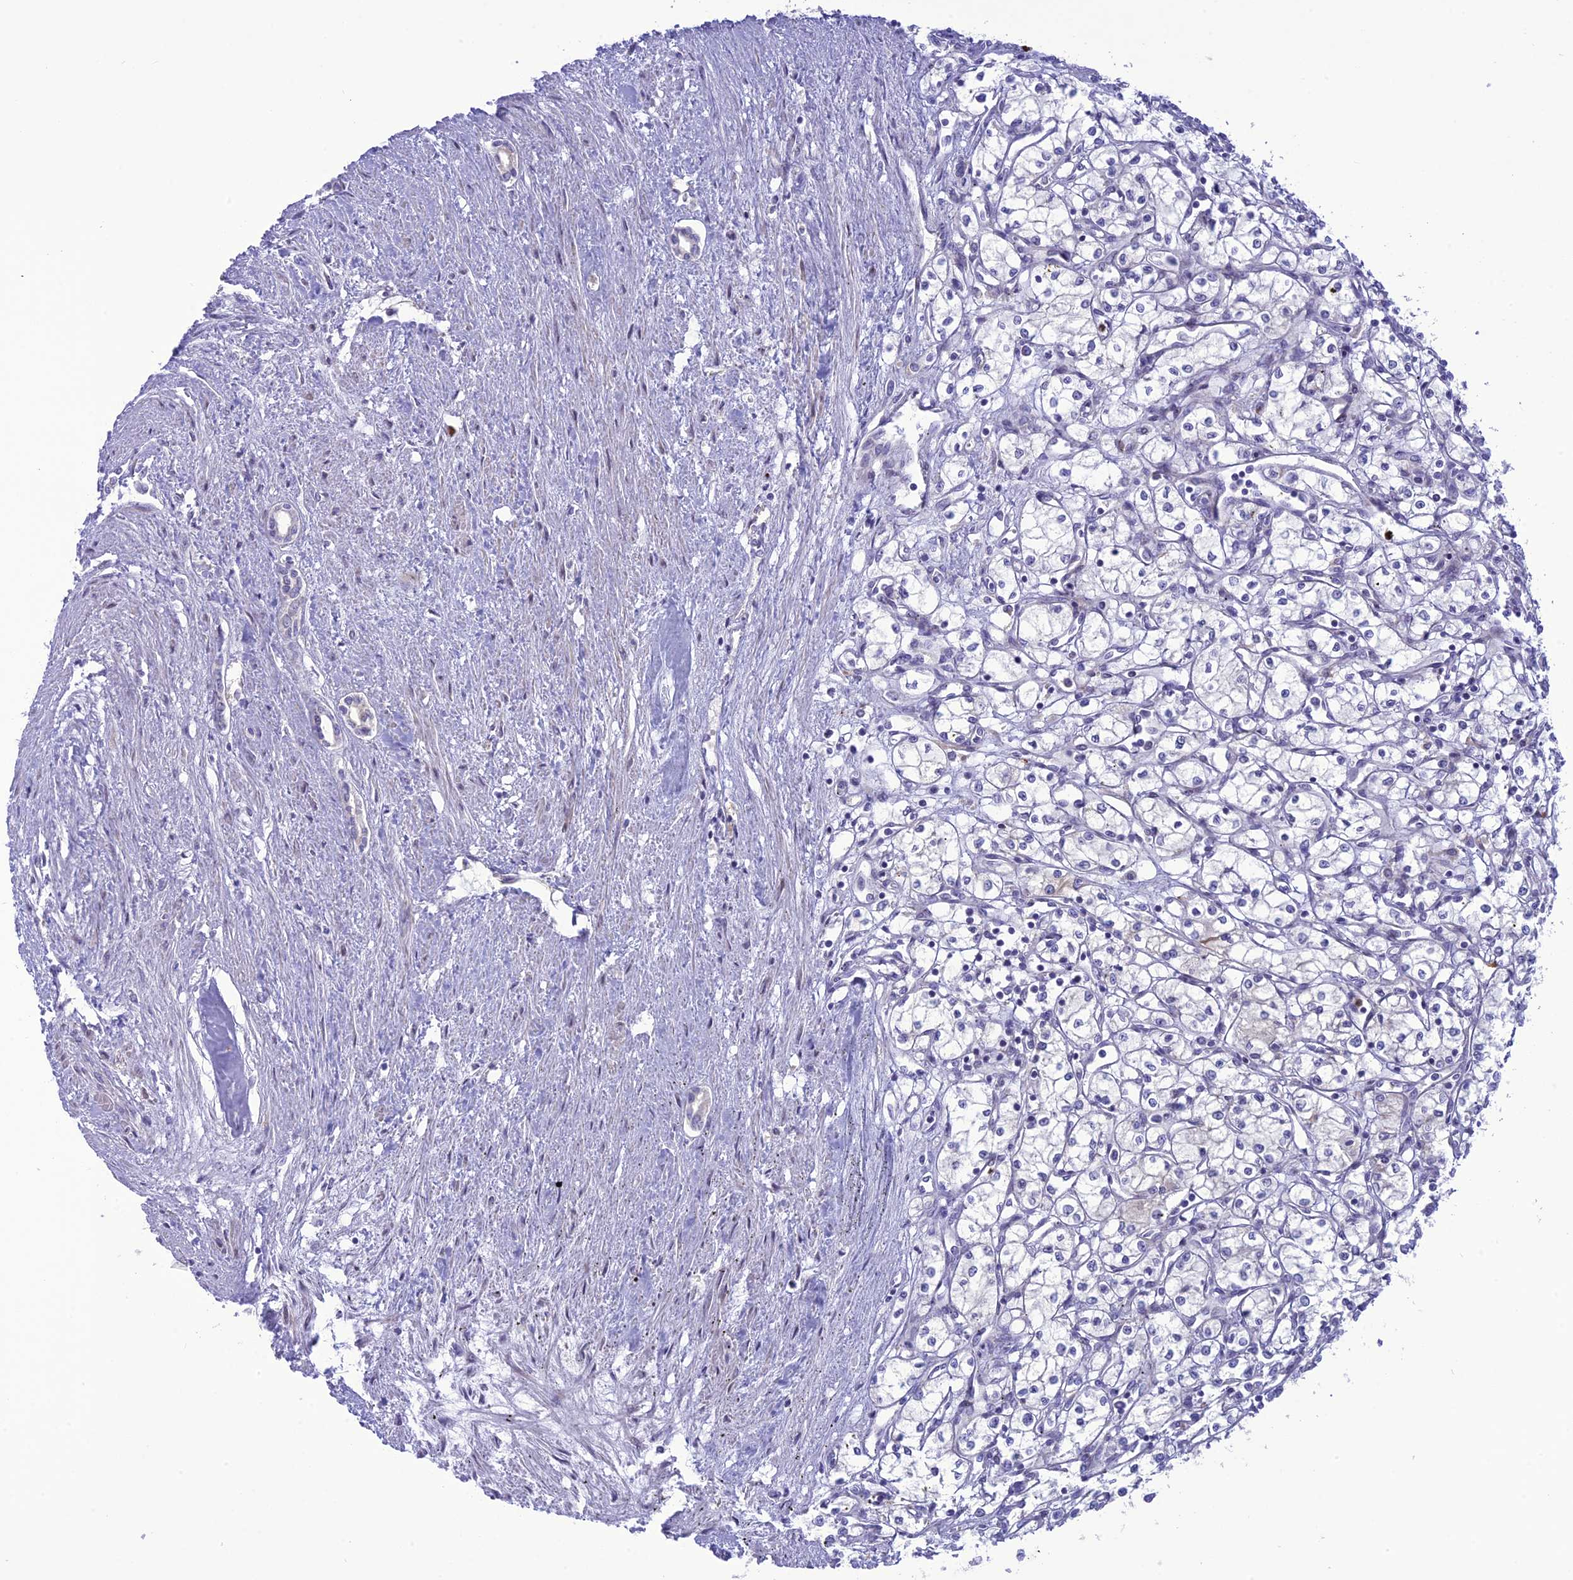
{"staining": {"intensity": "negative", "quantity": "none", "location": "none"}, "tissue": "renal cancer", "cell_type": "Tumor cells", "image_type": "cancer", "snomed": [{"axis": "morphology", "description": "Adenocarcinoma, NOS"}, {"axis": "topography", "description": "Kidney"}], "caption": "This micrograph is of adenocarcinoma (renal) stained with immunohistochemistry (IHC) to label a protein in brown with the nuclei are counter-stained blue. There is no positivity in tumor cells.", "gene": "JMY", "patient": {"sex": "male", "age": 59}}